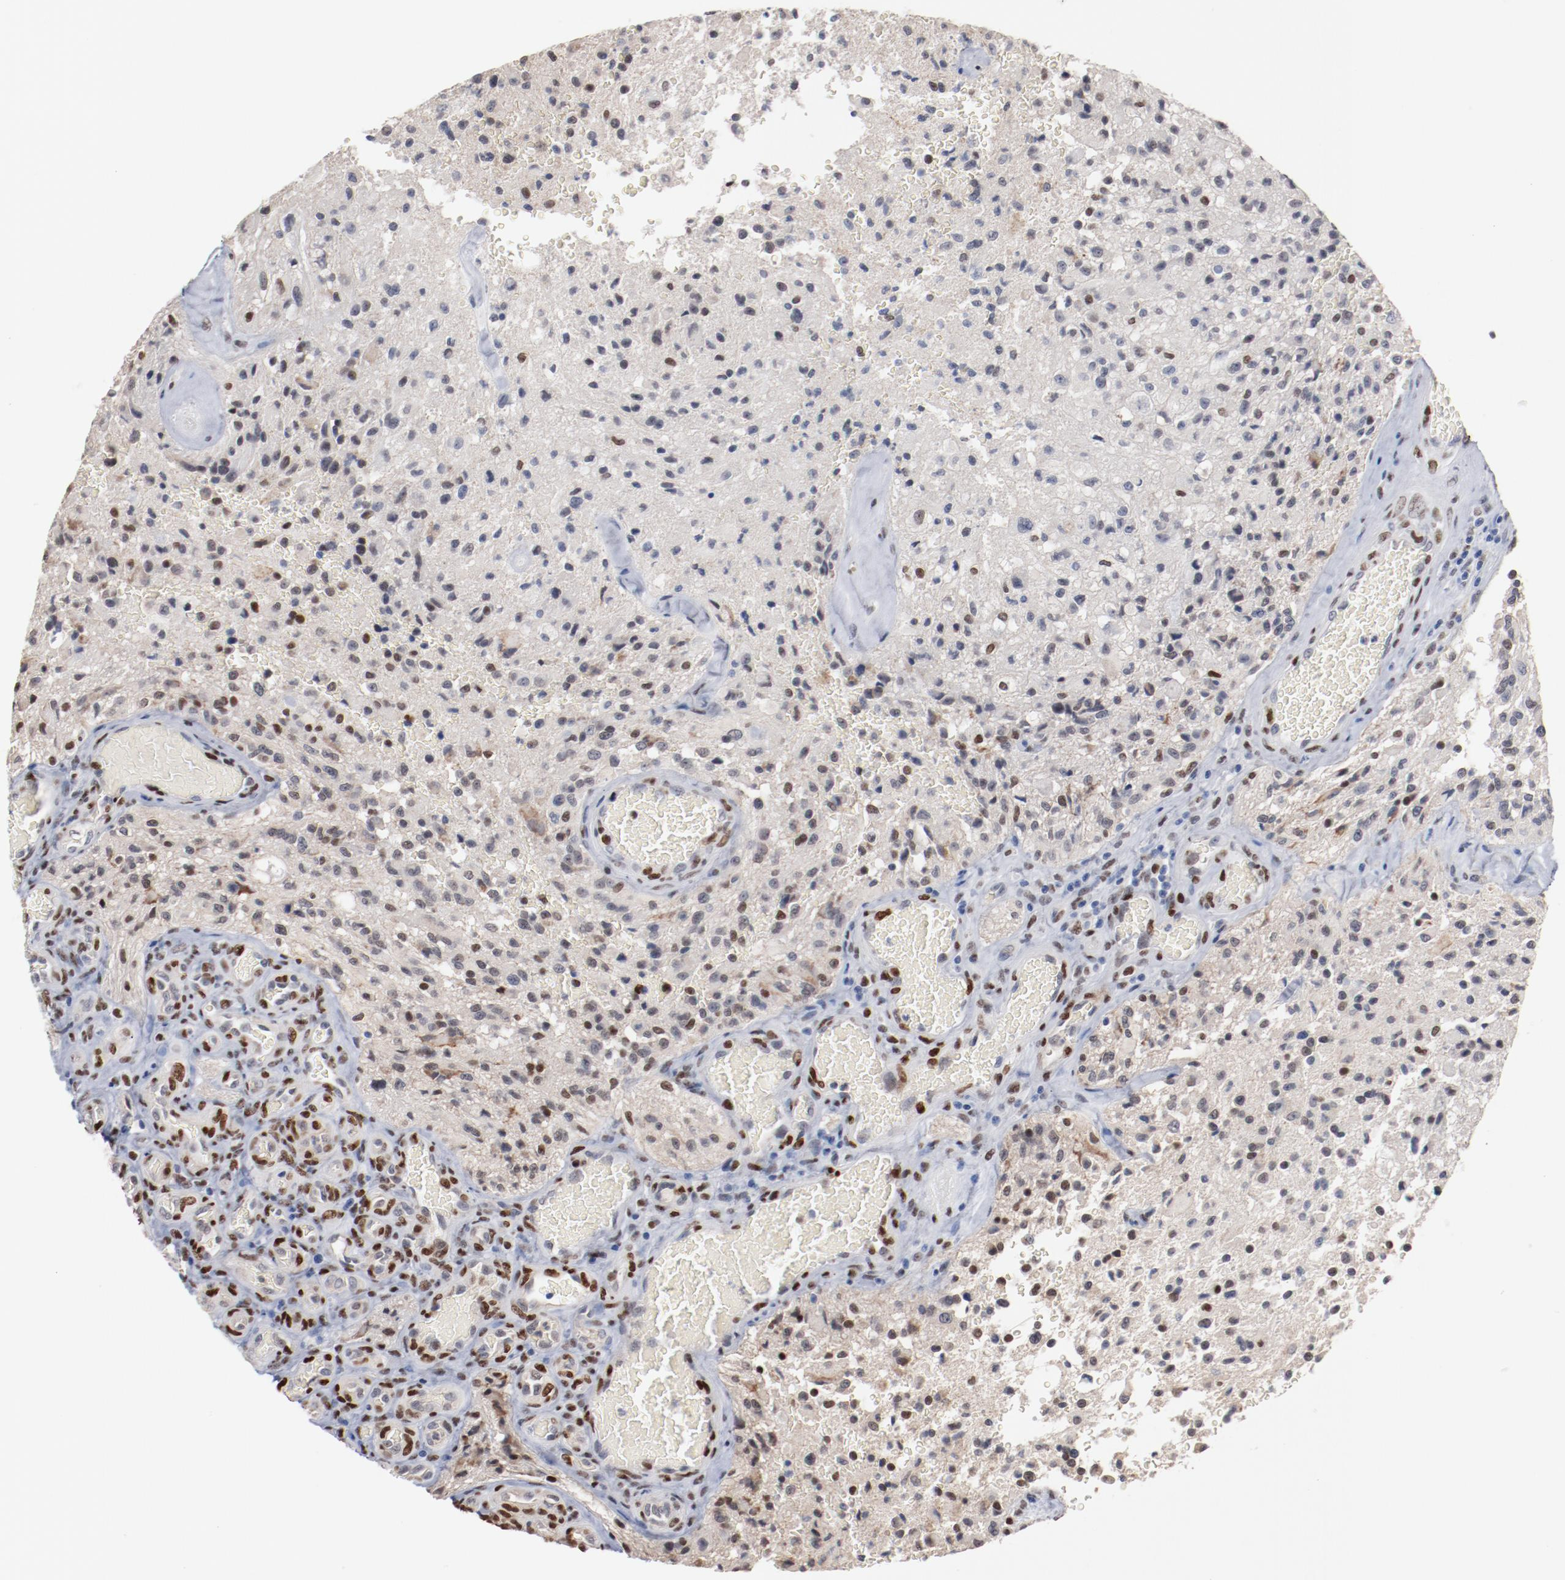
{"staining": {"intensity": "weak", "quantity": "<25%", "location": "nuclear"}, "tissue": "glioma", "cell_type": "Tumor cells", "image_type": "cancer", "snomed": [{"axis": "morphology", "description": "Normal tissue, NOS"}, {"axis": "morphology", "description": "Glioma, malignant, High grade"}, {"axis": "topography", "description": "Cerebral cortex"}], "caption": "DAB immunohistochemical staining of human glioma reveals no significant expression in tumor cells.", "gene": "ZEB2", "patient": {"sex": "male", "age": 56}}